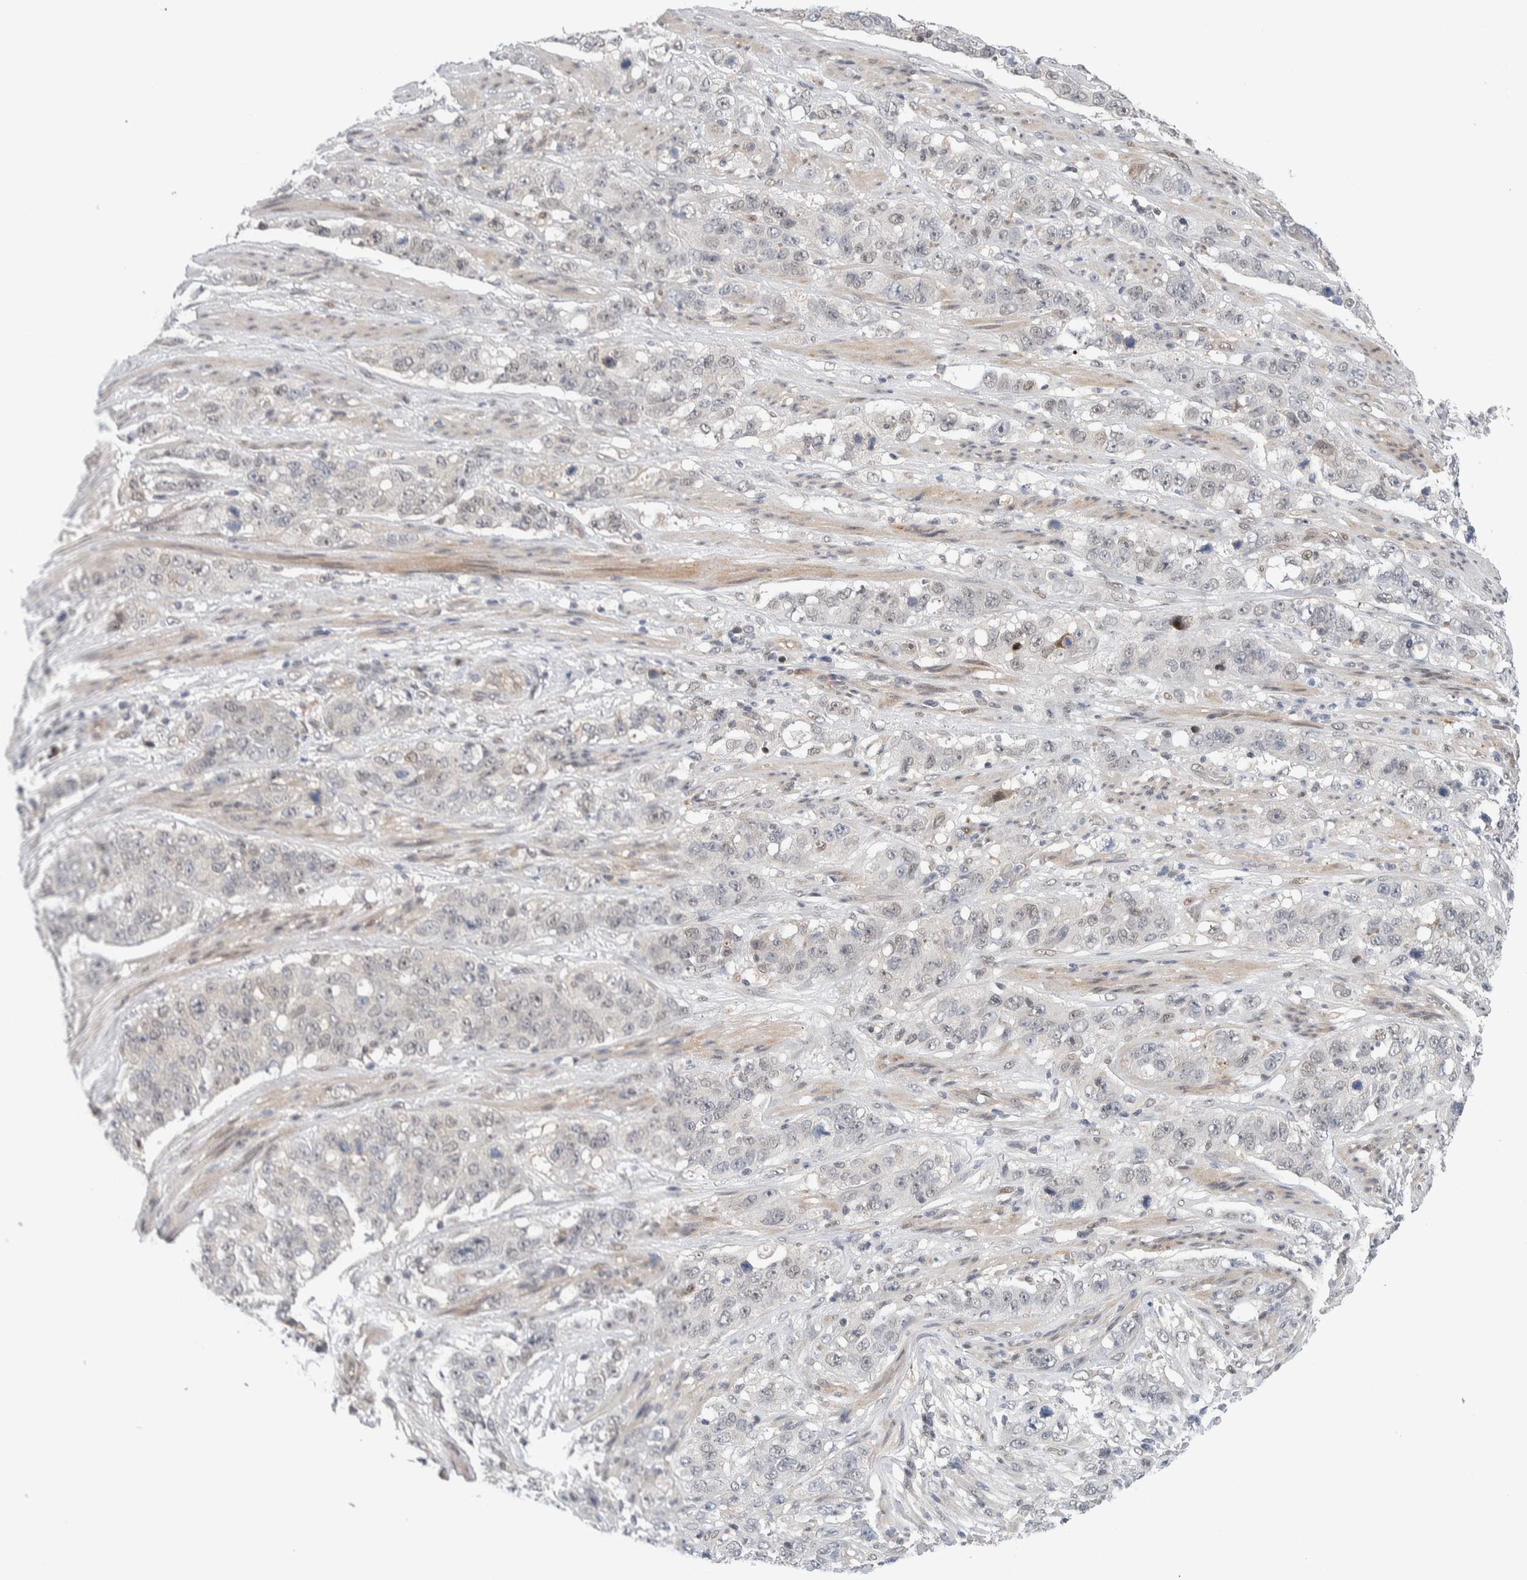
{"staining": {"intensity": "negative", "quantity": "none", "location": "none"}, "tissue": "stomach cancer", "cell_type": "Tumor cells", "image_type": "cancer", "snomed": [{"axis": "morphology", "description": "Adenocarcinoma, NOS"}, {"axis": "topography", "description": "Stomach"}], "caption": "Immunohistochemistry (IHC) of stomach cancer (adenocarcinoma) reveals no expression in tumor cells.", "gene": "NCR3LG1", "patient": {"sex": "male", "age": 48}}